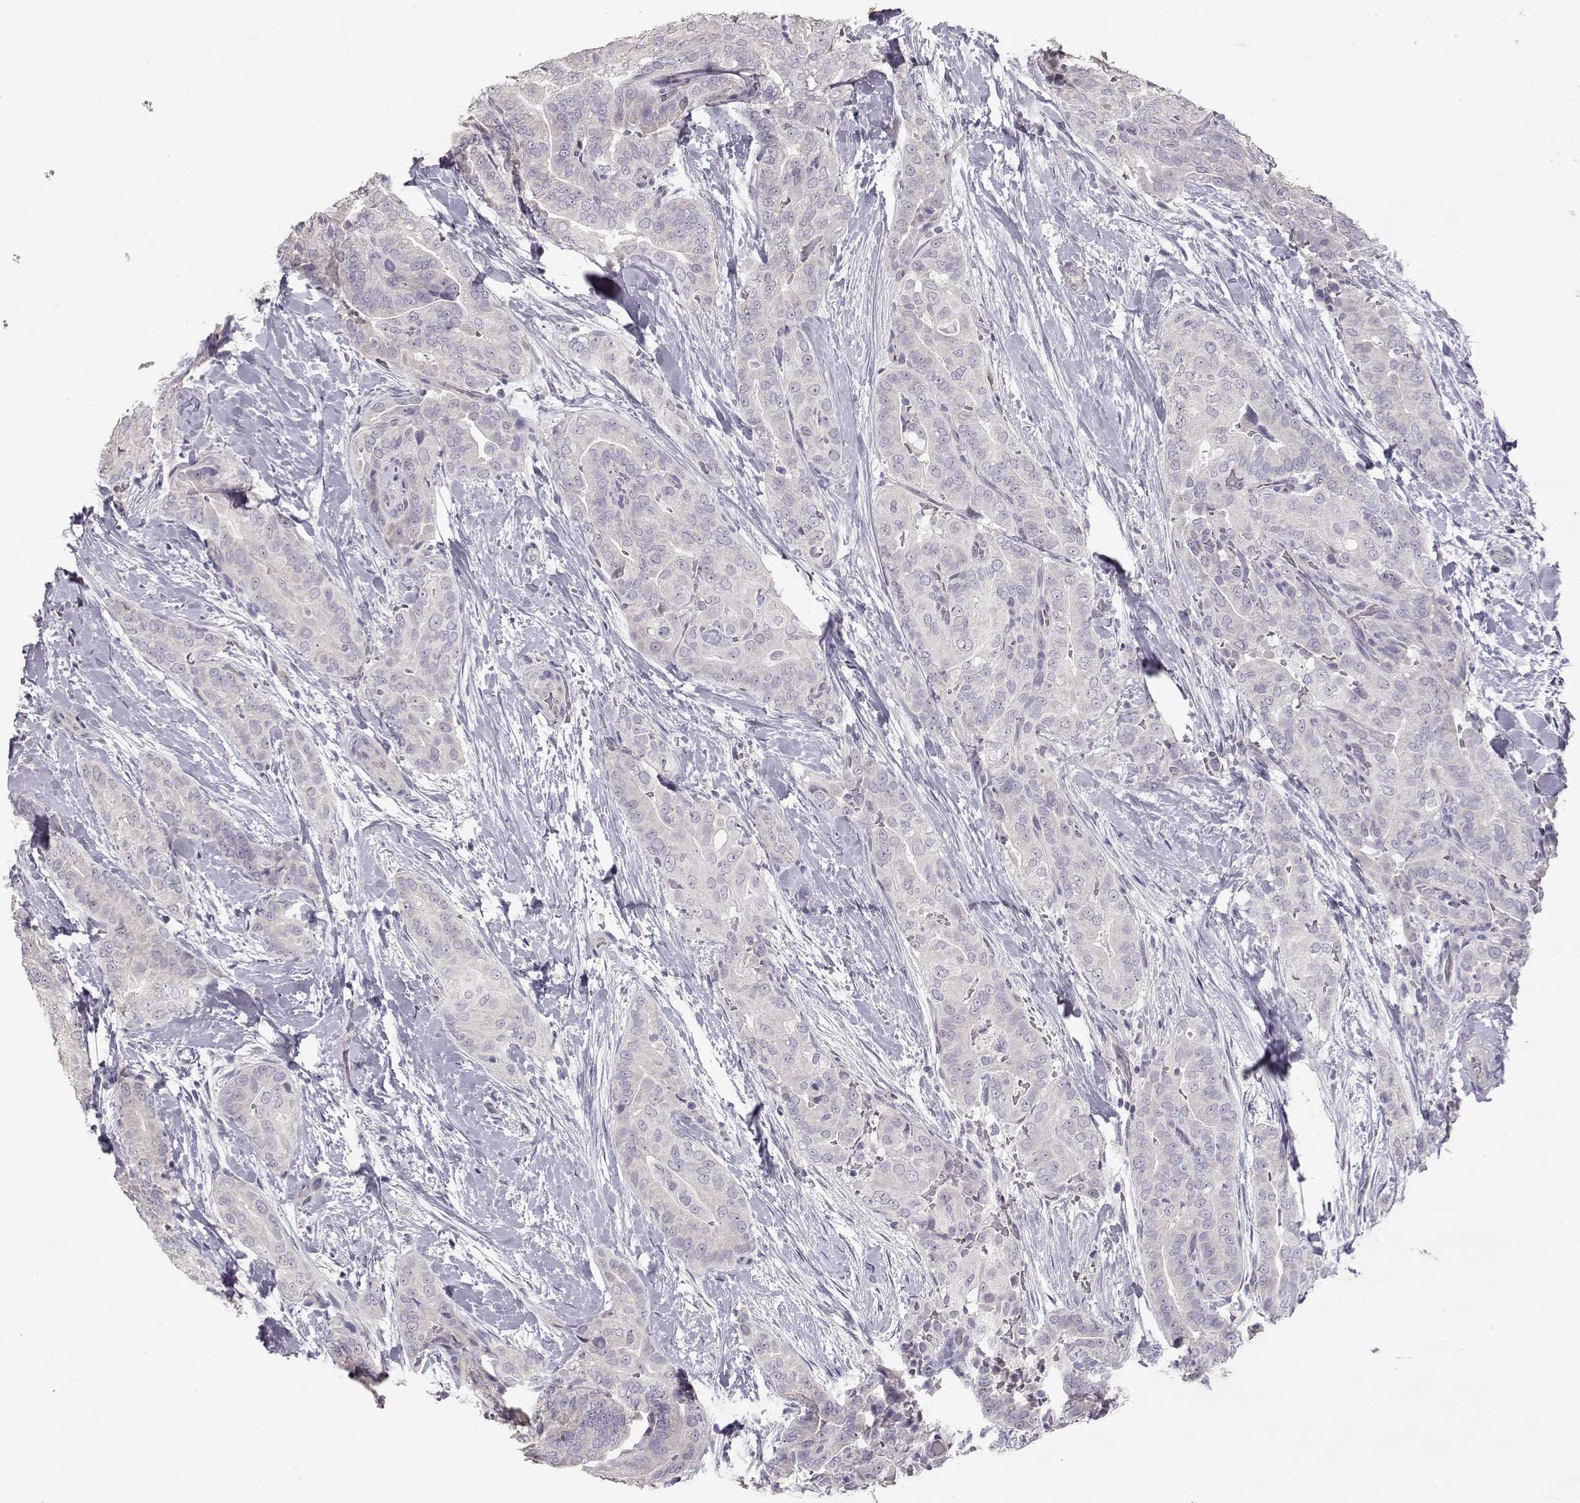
{"staining": {"intensity": "negative", "quantity": "none", "location": "none"}, "tissue": "thyroid cancer", "cell_type": "Tumor cells", "image_type": "cancer", "snomed": [{"axis": "morphology", "description": "Papillary adenocarcinoma, NOS"}, {"axis": "topography", "description": "Thyroid gland"}], "caption": "This is a image of immunohistochemistry staining of papillary adenocarcinoma (thyroid), which shows no staining in tumor cells.", "gene": "SLC18A1", "patient": {"sex": "male", "age": 61}}